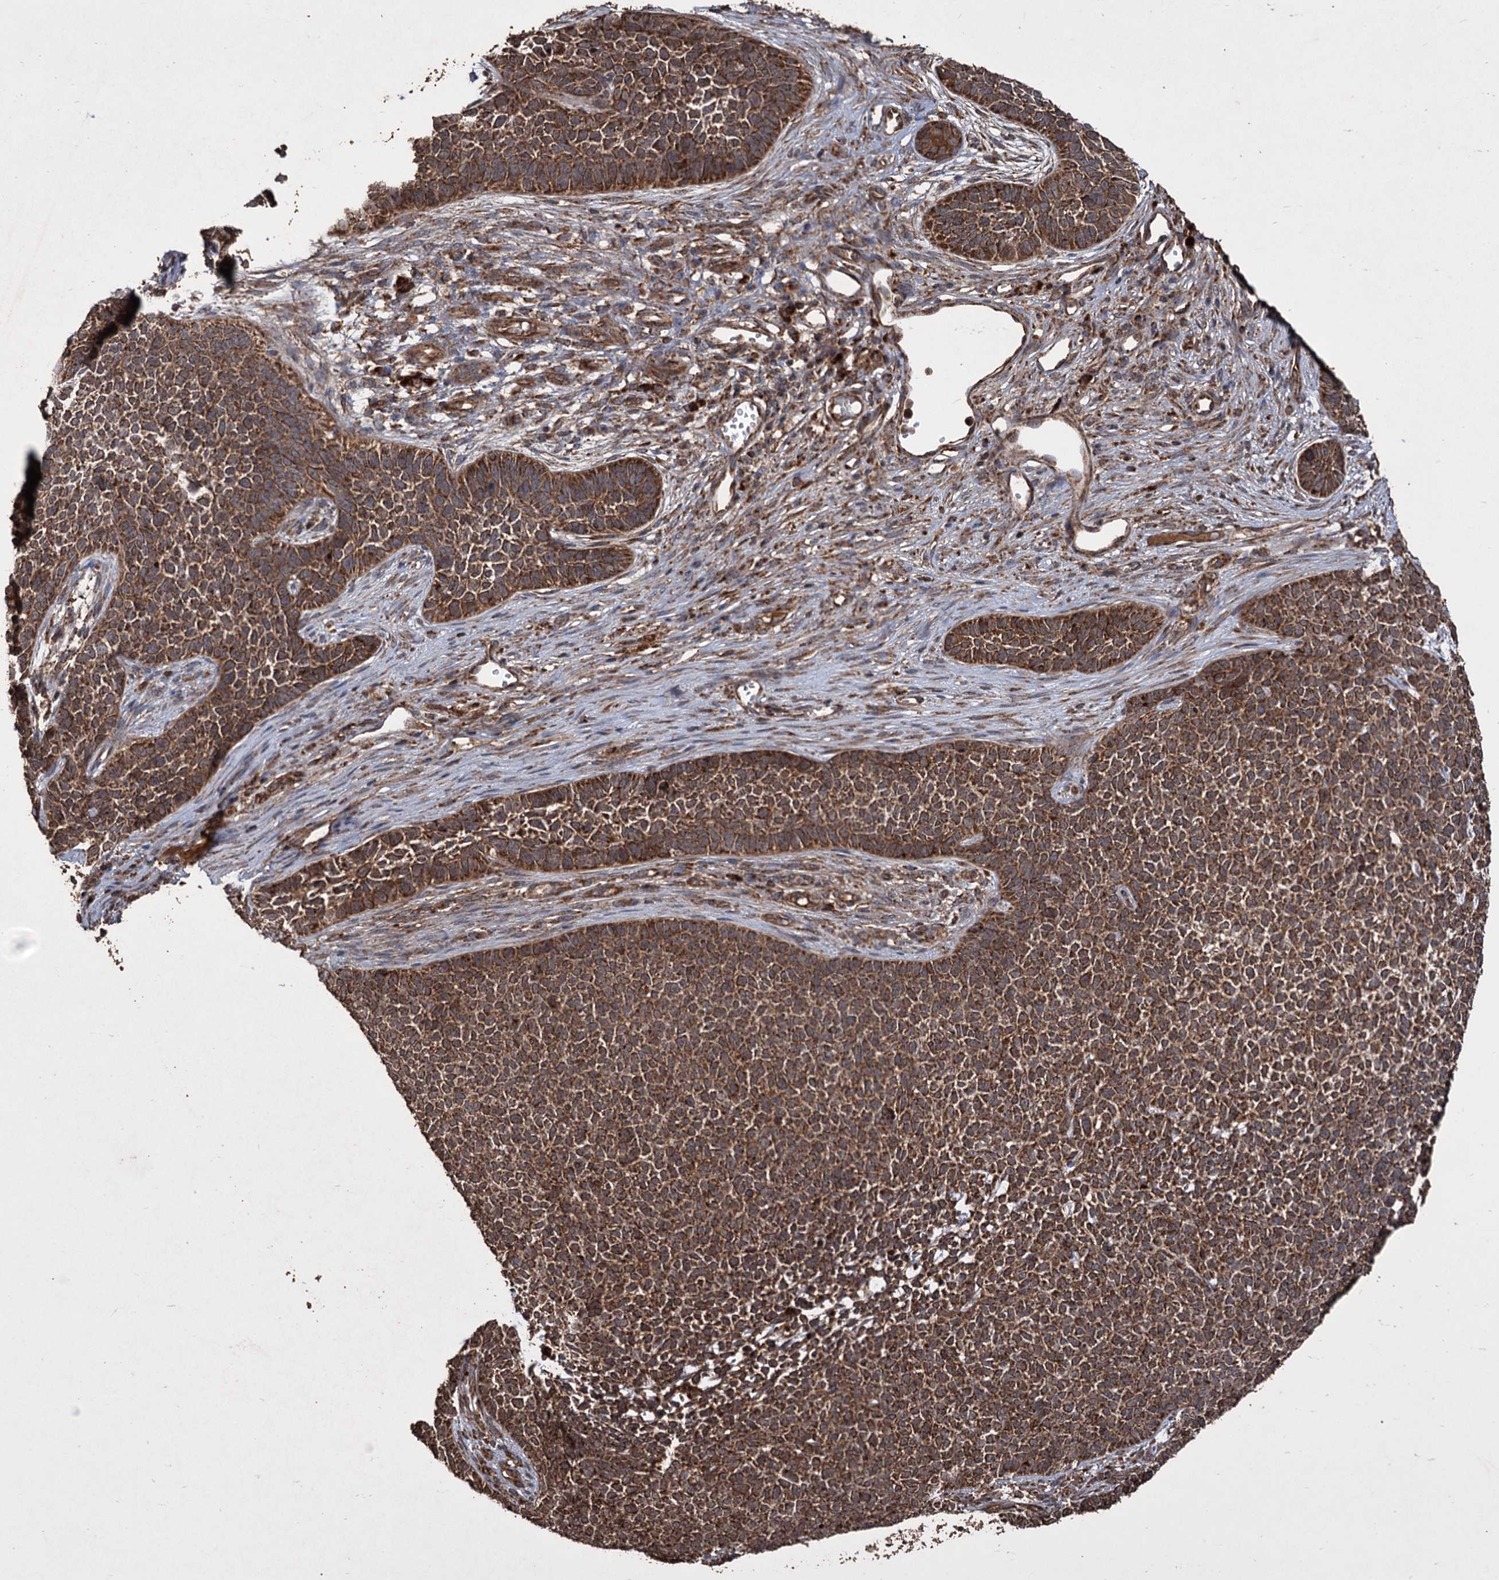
{"staining": {"intensity": "moderate", "quantity": ">75%", "location": "cytoplasmic/membranous"}, "tissue": "skin cancer", "cell_type": "Tumor cells", "image_type": "cancer", "snomed": [{"axis": "morphology", "description": "Basal cell carcinoma"}, {"axis": "topography", "description": "Skin"}], "caption": "About >75% of tumor cells in skin basal cell carcinoma demonstrate moderate cytoplasmic/membranous protein expression as visualized by brown immunohistochemical staining.", "gene": "IPO4", "patient": {"sex": "female", "age": 84}}